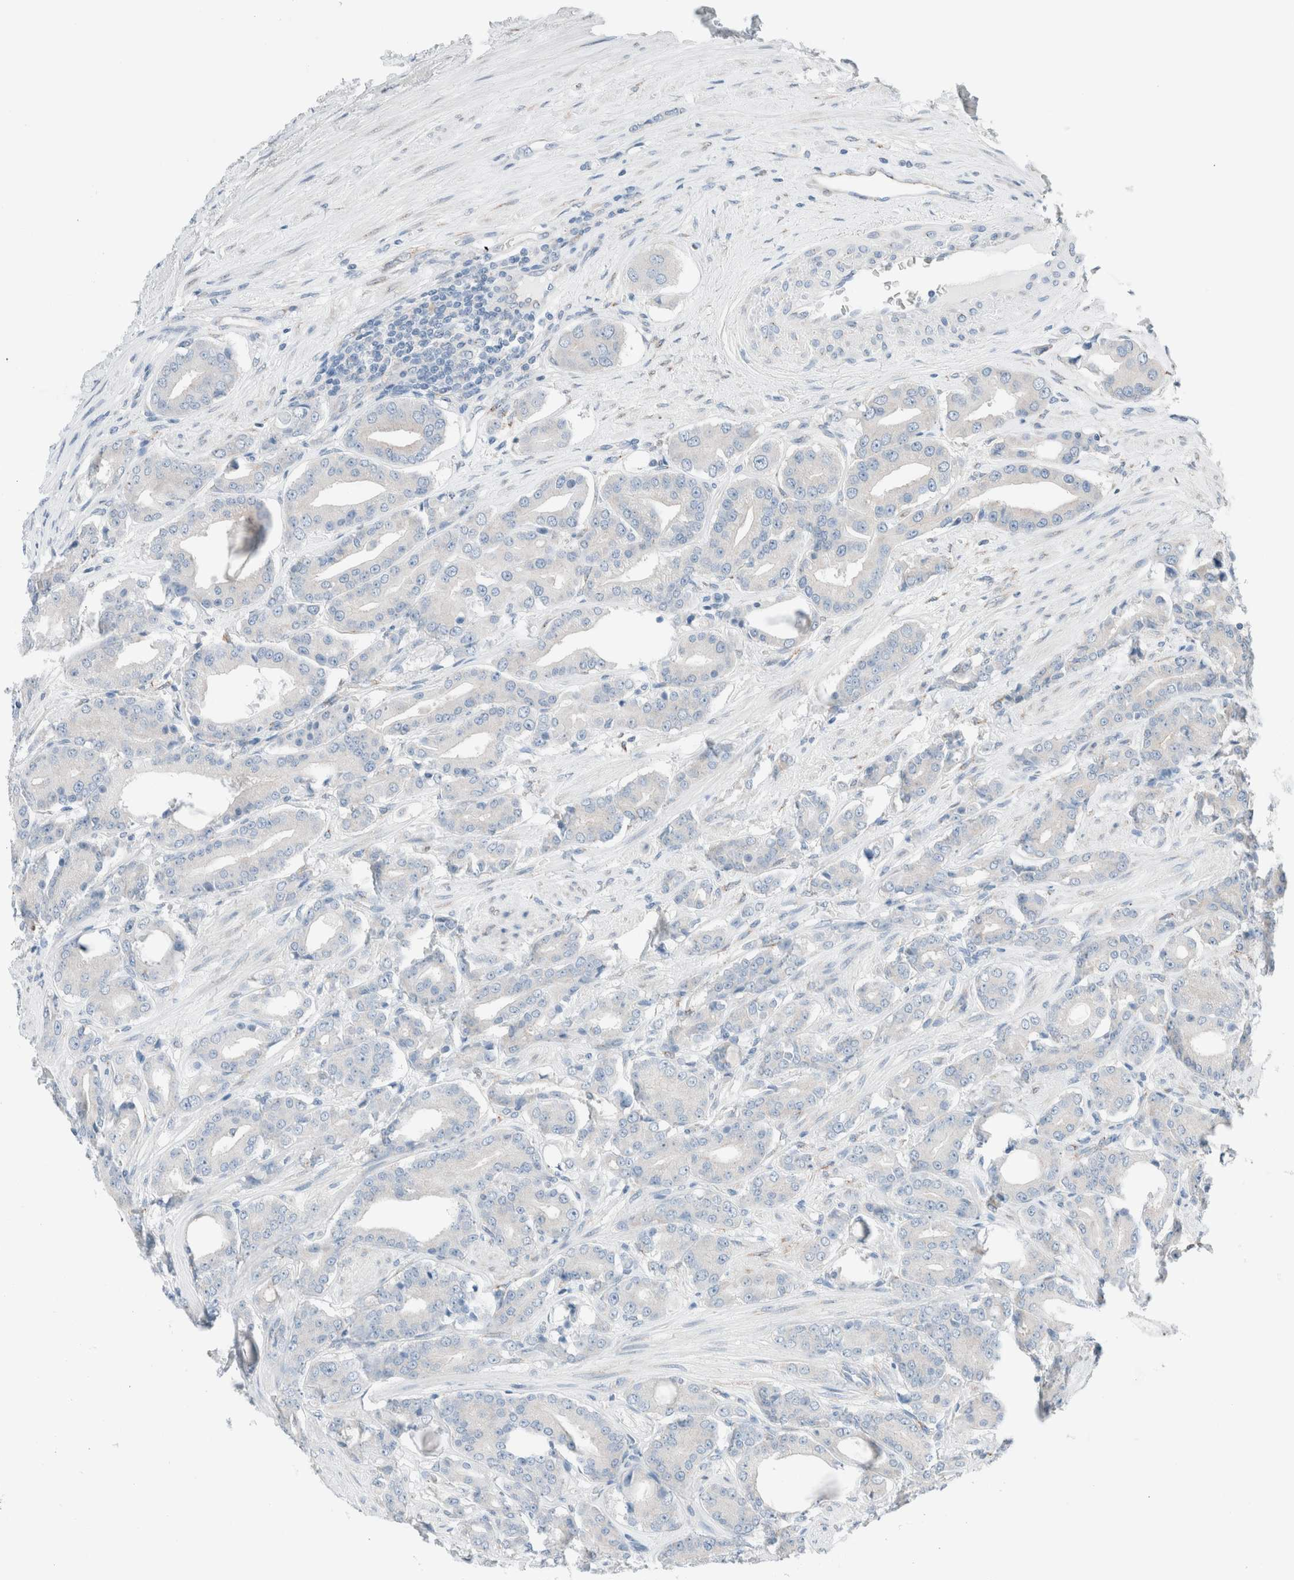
{"staining": {"intensity": "negative", "quantity": "none", "location": "none"}, "tissue": "prostate cancer", "cell_type": "Tumor cells", "image_type": "cancer", "snomed": [{"axis": "morphology", "description": "Adenocarcinoma, High grade"}, {"axis": "topography", "description": "Prostate"}], "caption": "This is an IHC photomicrograph of prostate cancer (high-grade adenocarcinoma). There is no expression in tumor cells.", "gene": "CASC3", "patient": {"sex": "male", "age": 71}}